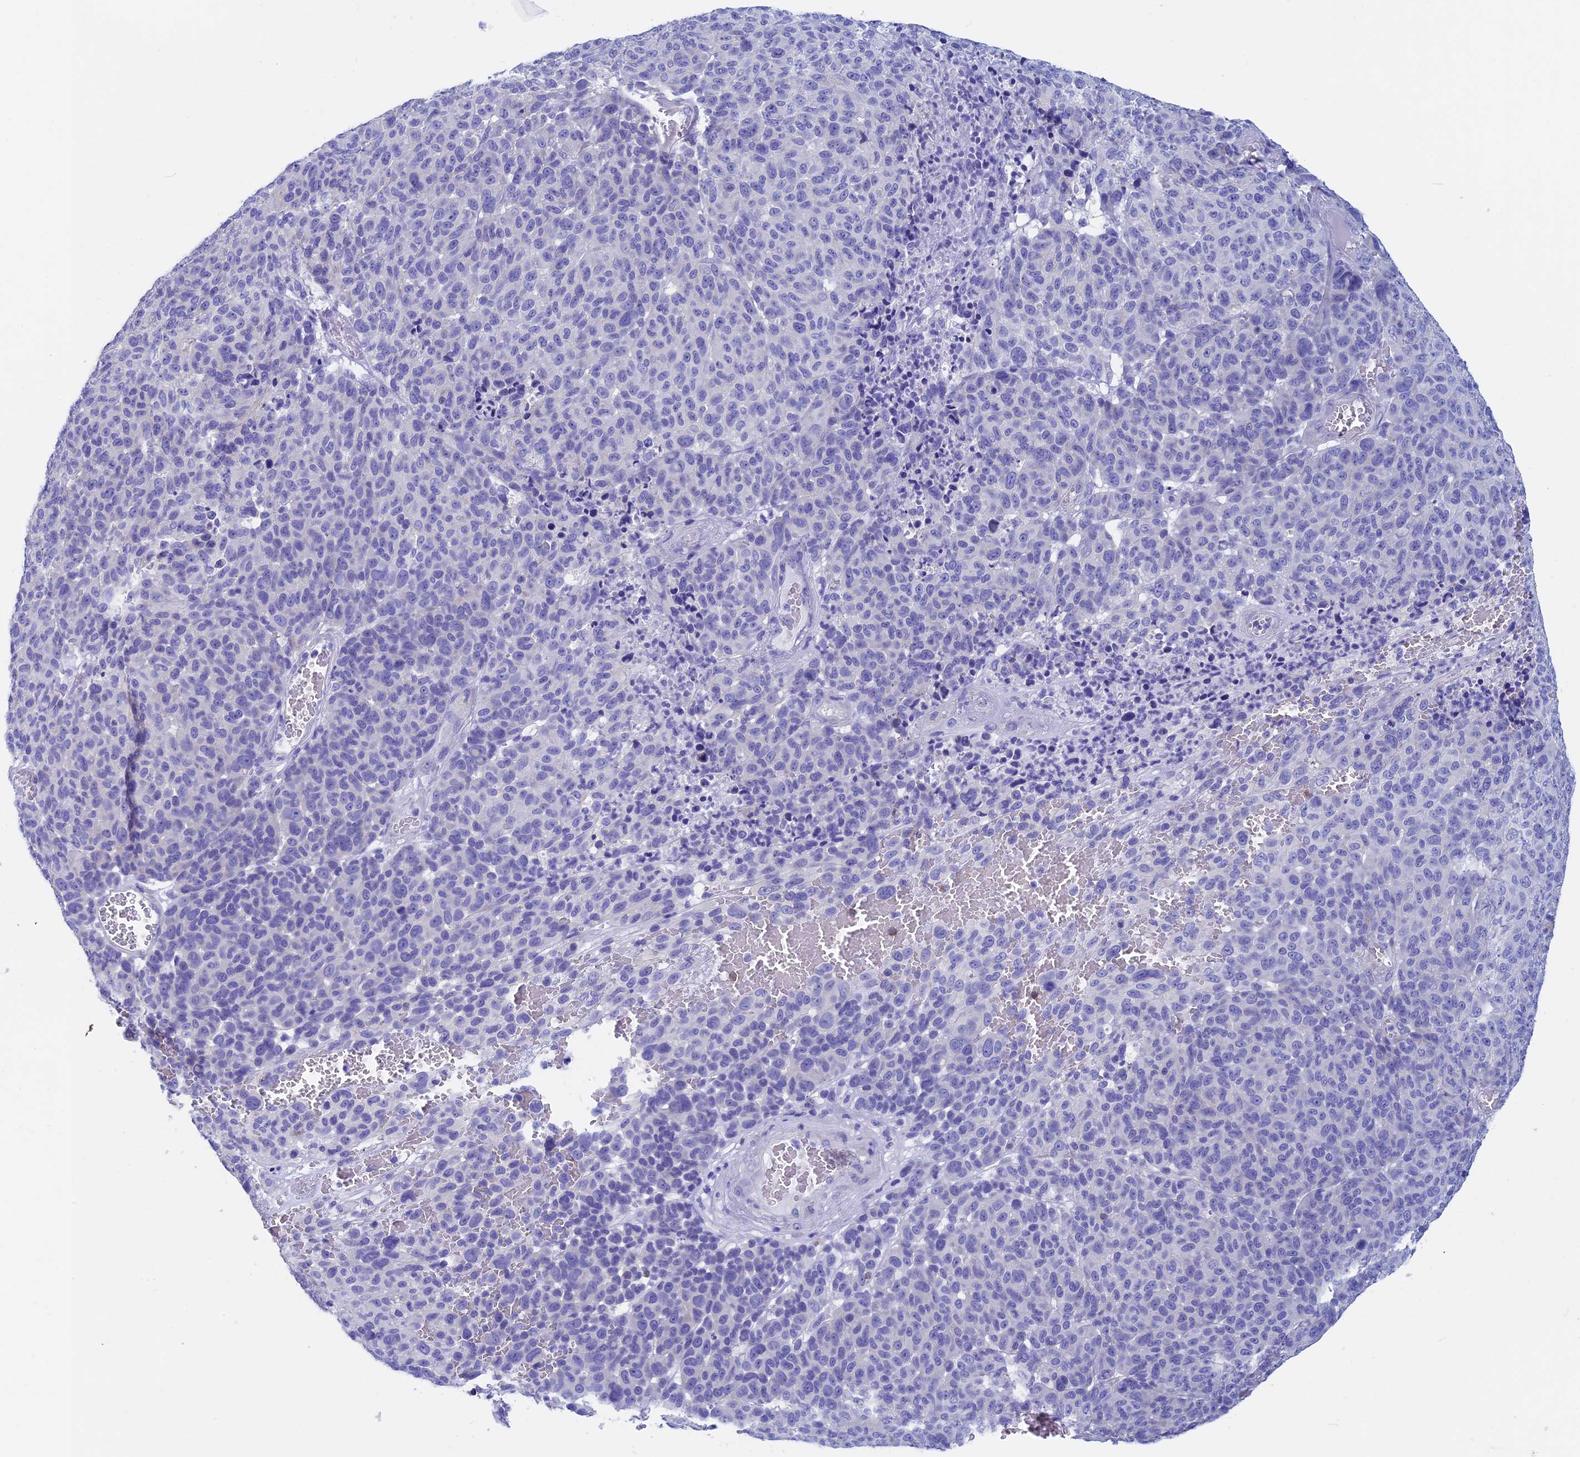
{"staining": {"intensity": "negative", "quantity": "none", "location": "none"}, "tissue": "melanoma", "cell_type": "Tumor cells", "image_type": "cancer", "snomed": [{"axis": "morphology", "description": "Malignant melanoma, NOS"}, {"axis": "topography", "description": "Skin"}], "caption": "Tumor cells show no significant staining in melanoma.", "gene": "SEPTIN1", "patient": {"sex": "male", "age": 49}}